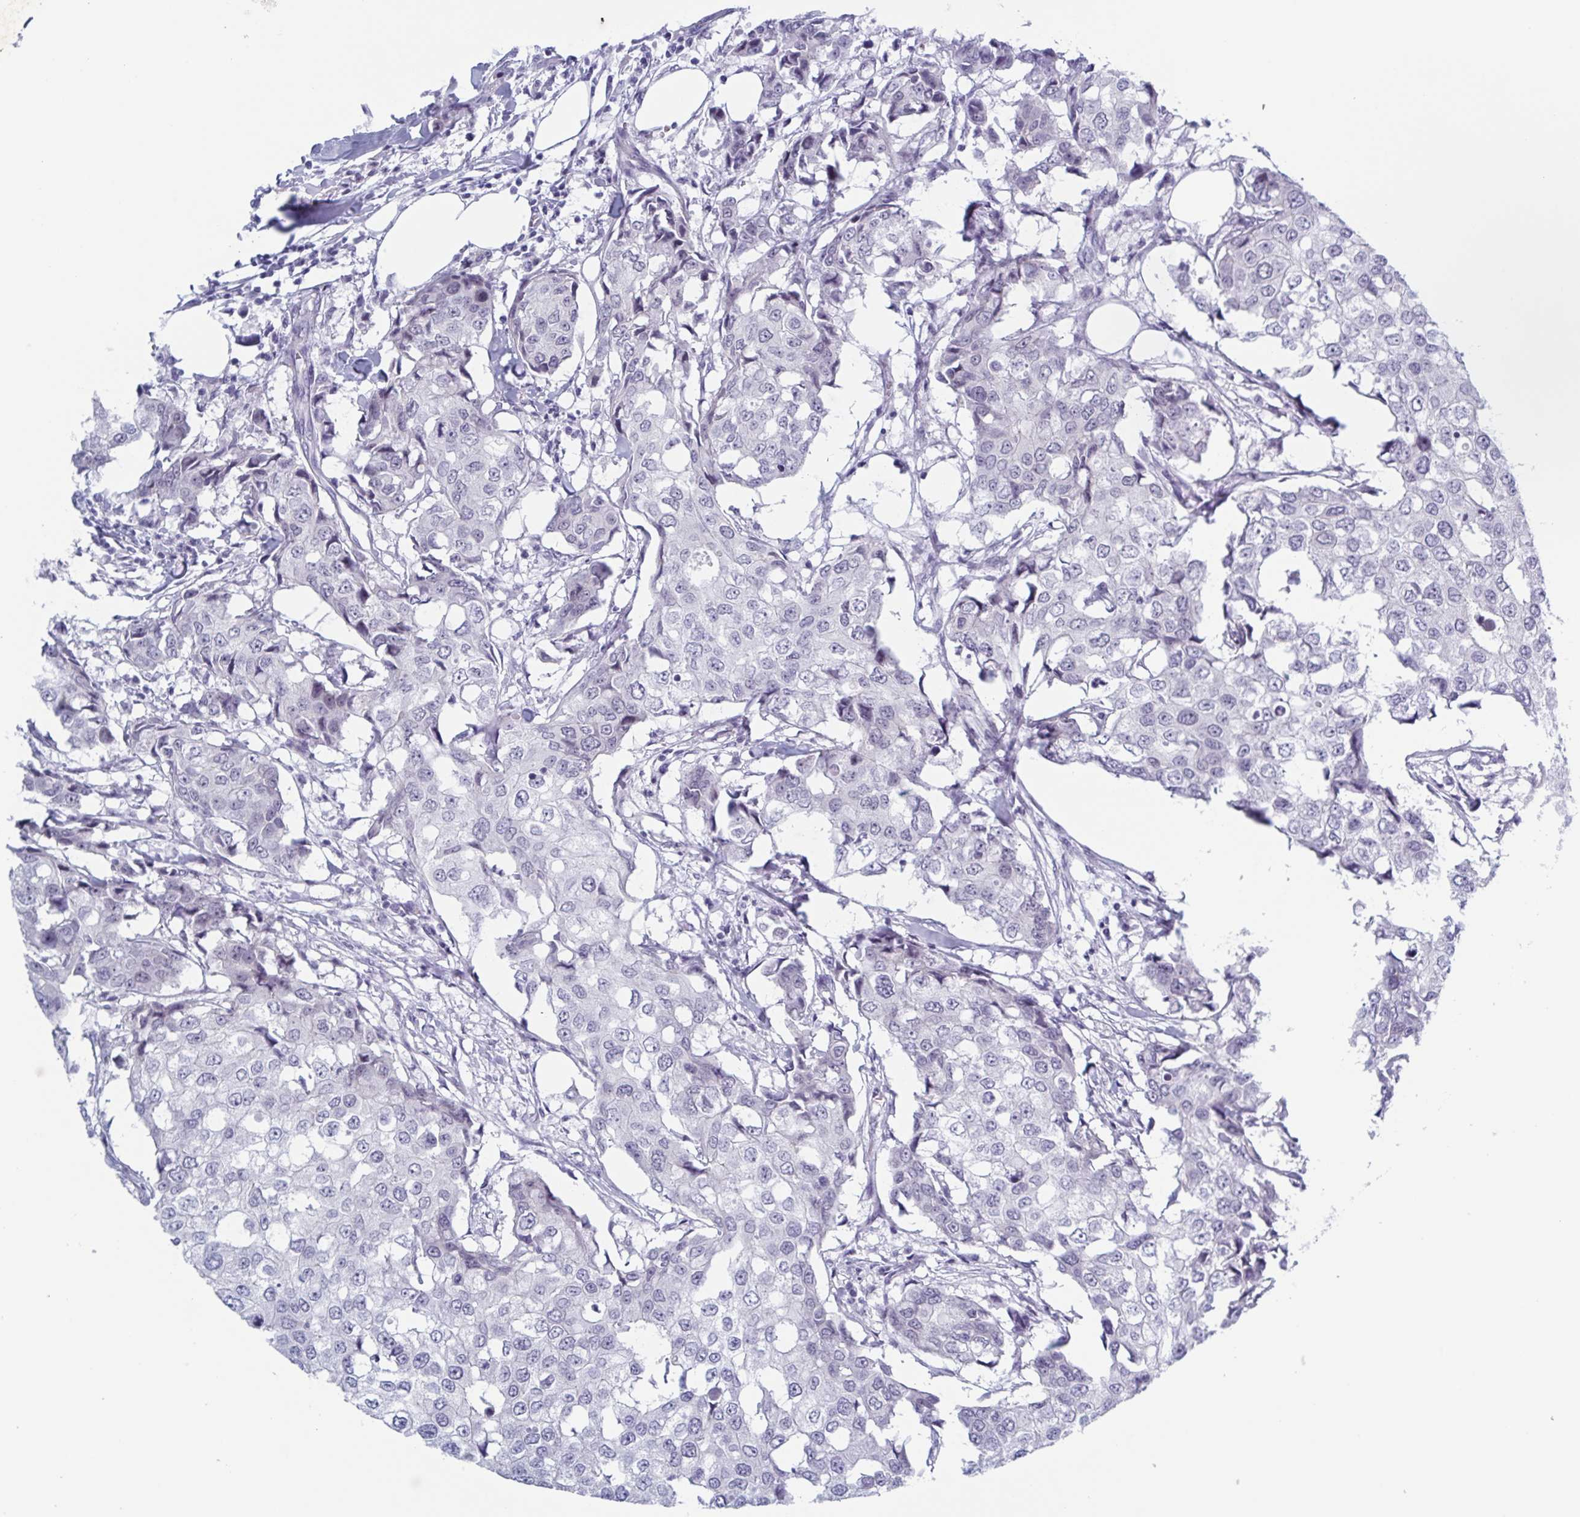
{"staining": {"intensity": "negative", "quantity": "none", "location": "none"}, "tissue": "breast cancer", "cell_type": "Tumor cells", "image_type": "cancer", "snomed": [{"axis": "morphology", "description": "Duct carcinoma"}, {"axis": "topography", "description": "Breast"}], "caption": "There is no significant positivity in tumor cells of breast intraductal carcinoma. Brightfield microscopy of IHC stained with DAB (brown) and hematoxylin (blue), captured at high magnification.", "gene": "ZFP64", "patient": {"sex": "female", "age": 27}}